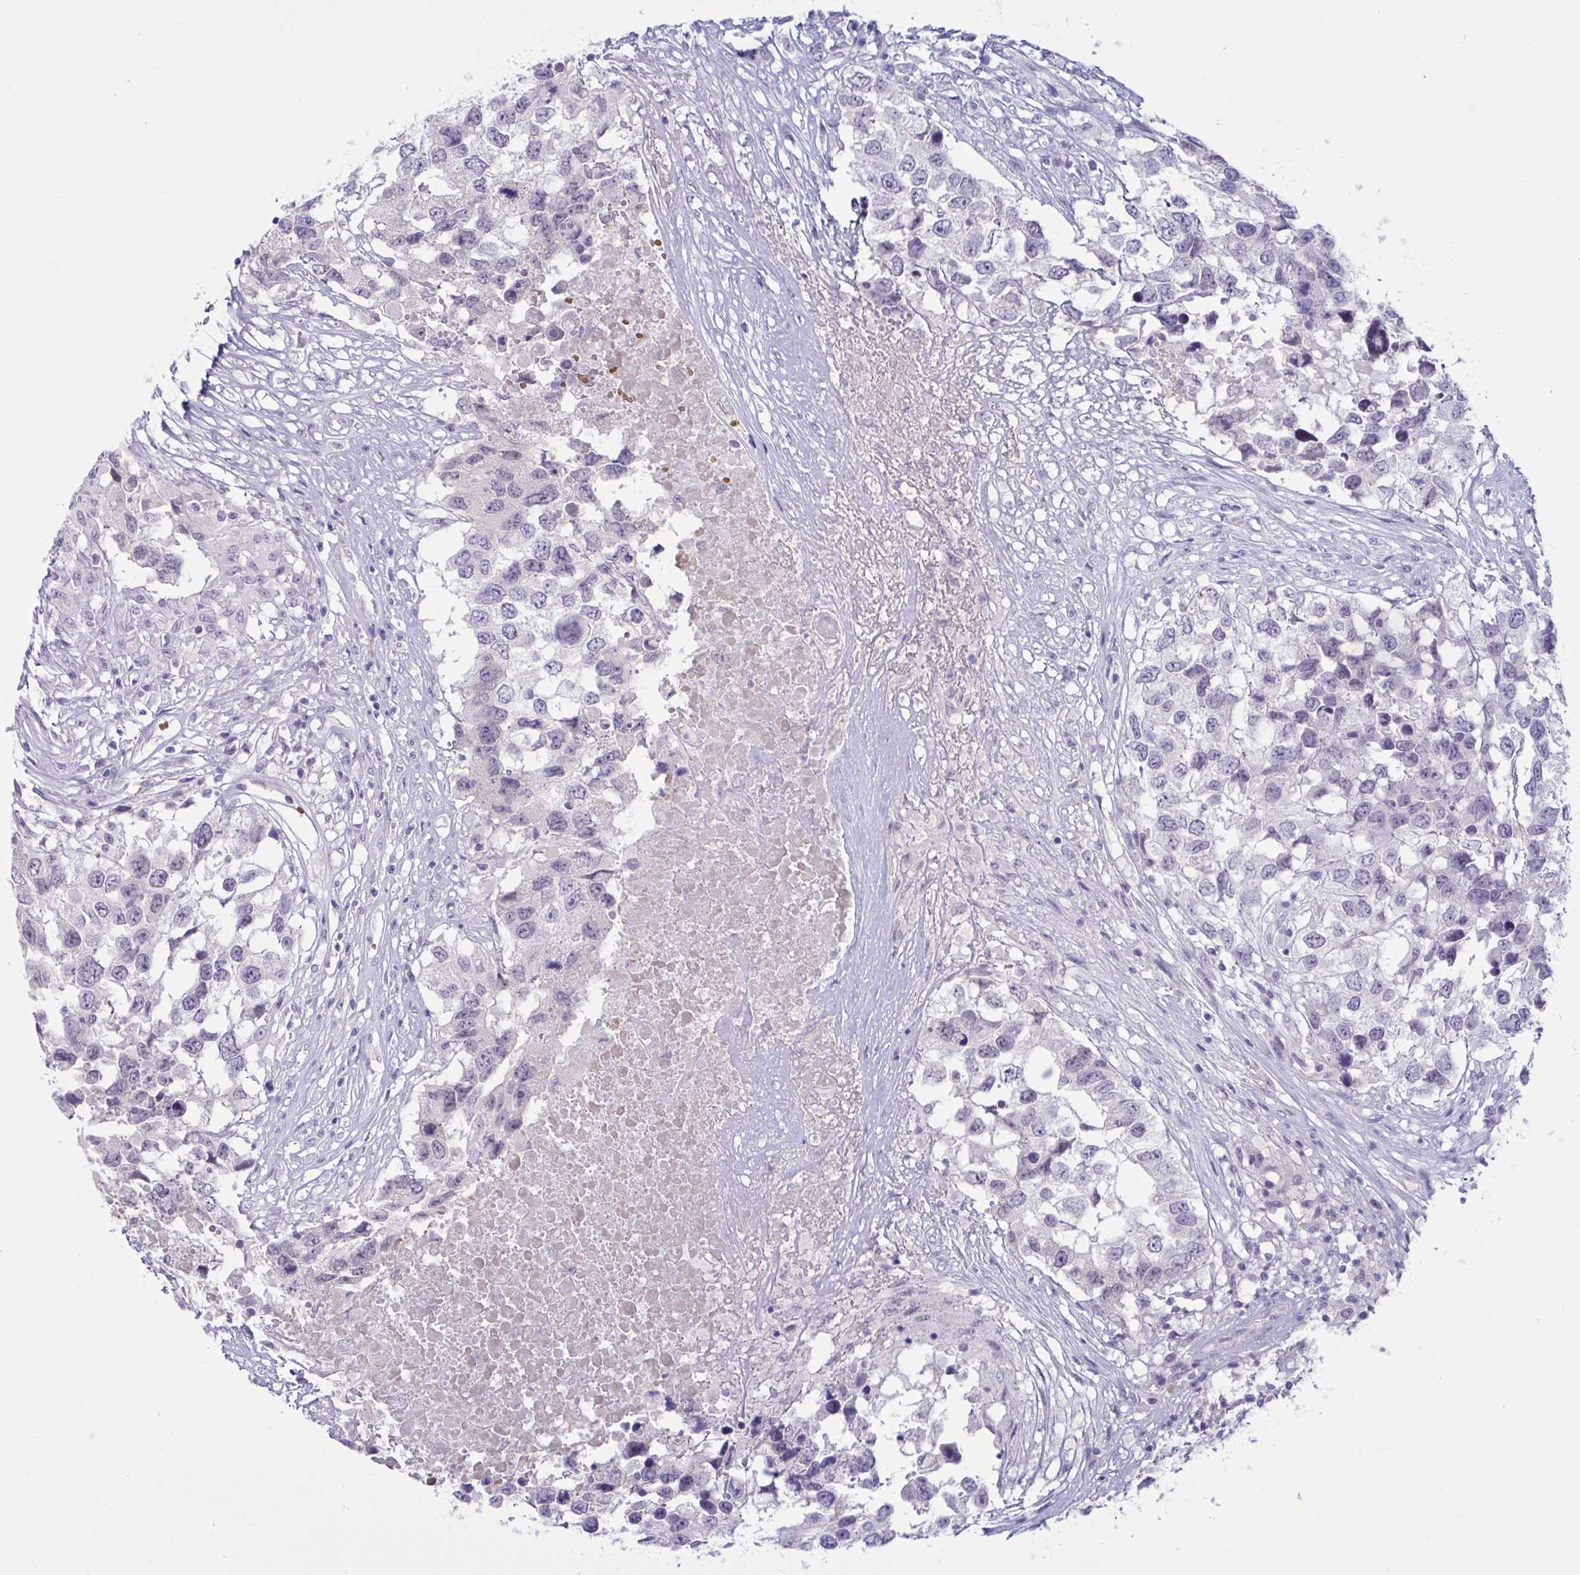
{"staining": {"intensity": "negative", "quantity": "none", "location": "none"}, "tissue": "testis cancer", "cell_type": "Tumor cells", "image_type": "cancer", "snomed": [{"axis": "morphology", "description": "Carcinoma, Embryonal, NOS"}, {"axis": "topography", "description": "Testis"}], "caption": "This histopathology image is of testis cancer stained with immunohistochemistry (IHC) to label a protein in brown with the nuclei are counter-stained blue. There is no staining in tumor cells.", "gene": "CNGB3", "patient": {"sex": "male", "age": 83}}